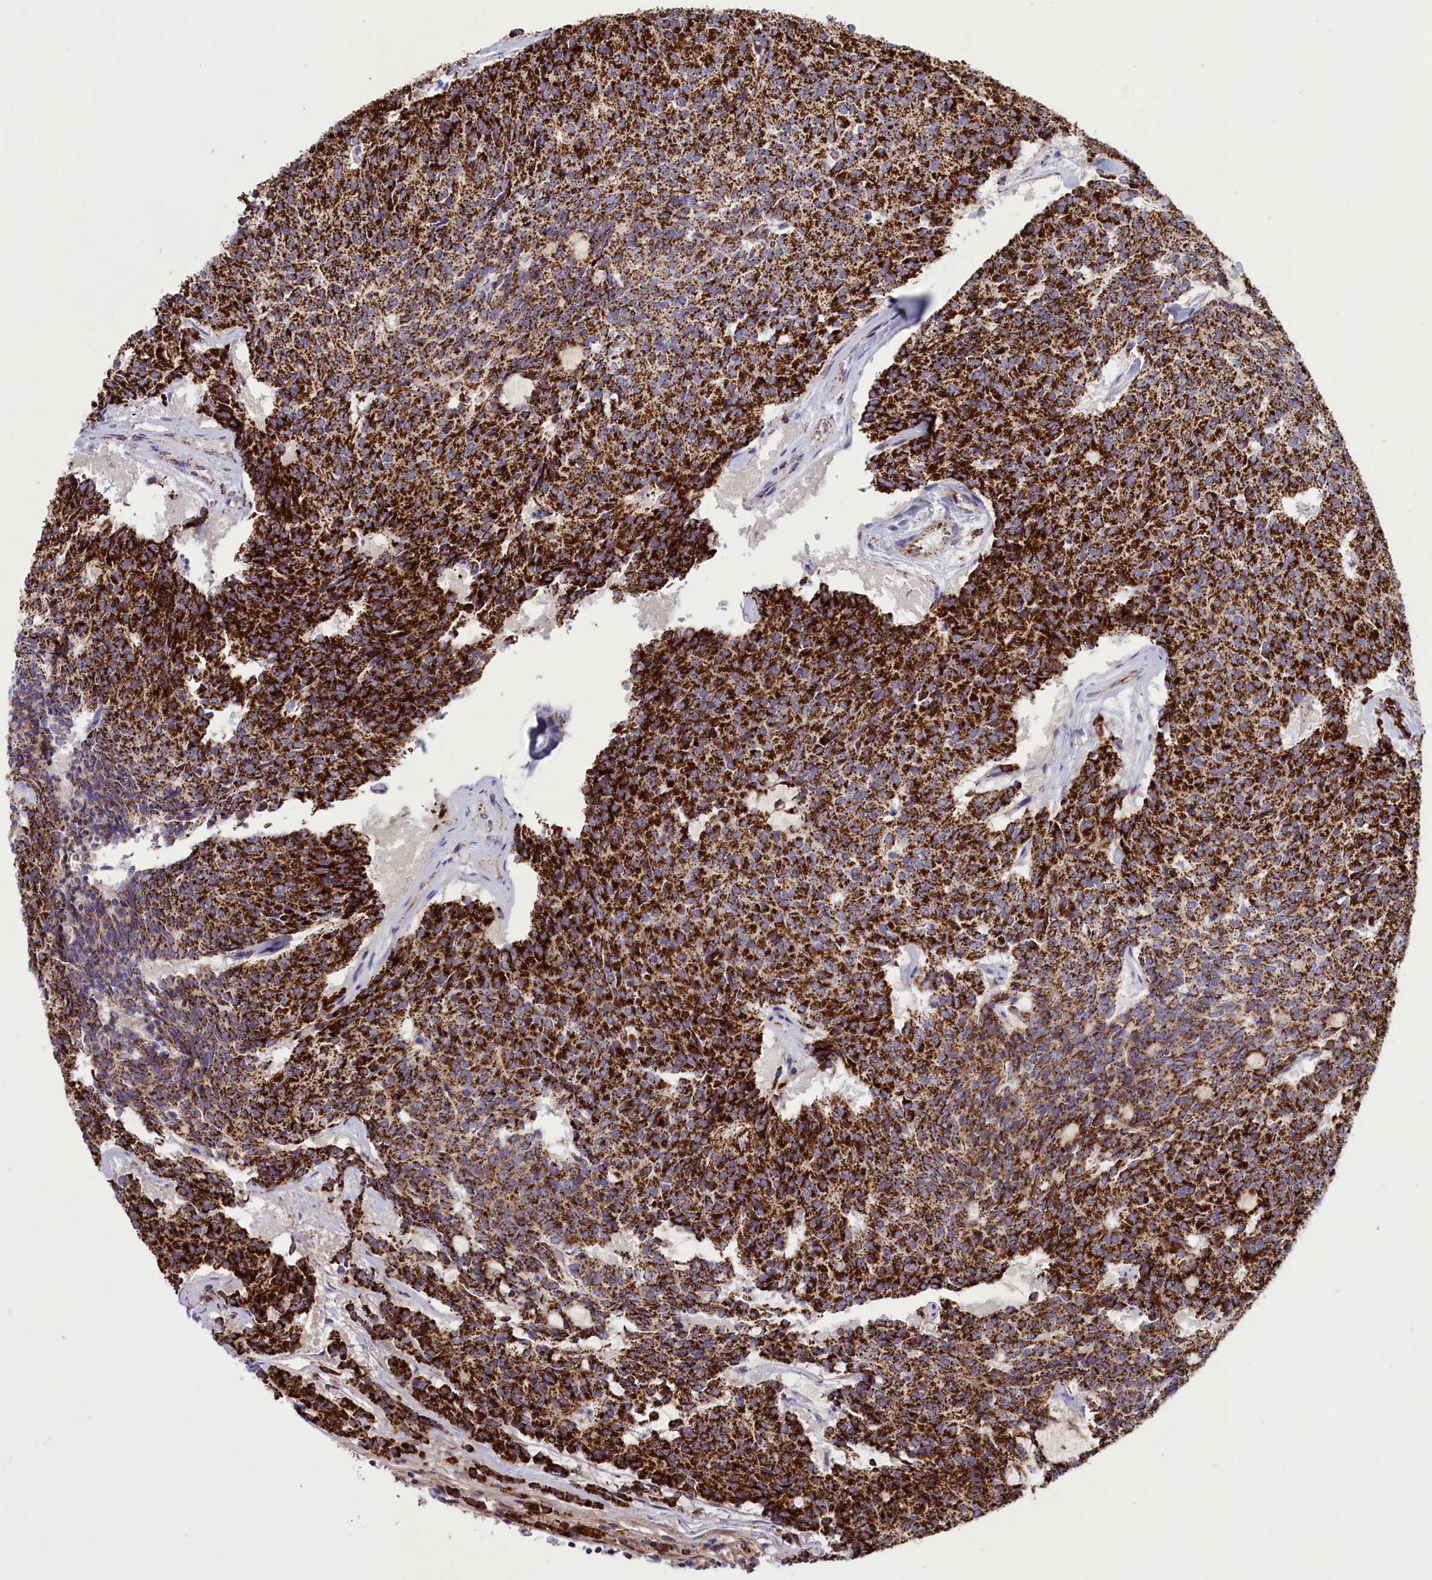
{"staining": {"intensity": "strong", "quantity": ">75%", "location": "cytoplasmic/membranous"}, "tissue": "carcinoid", "cell_type": "Tumor cells", "image_type": "cancer", "snomed": [{"axis": "morphology", "description": "Carcinoid, malignant, NOS"}, {"axis": "topography", "description": "Pancreas"}], "caption": "Protein staining exhibits strong cytoplasmic/membranous expression in about >75% of tumor cells in carcinoid.", "gene": "ISOC2", "patient": {"sex": "female", "age": 54}}